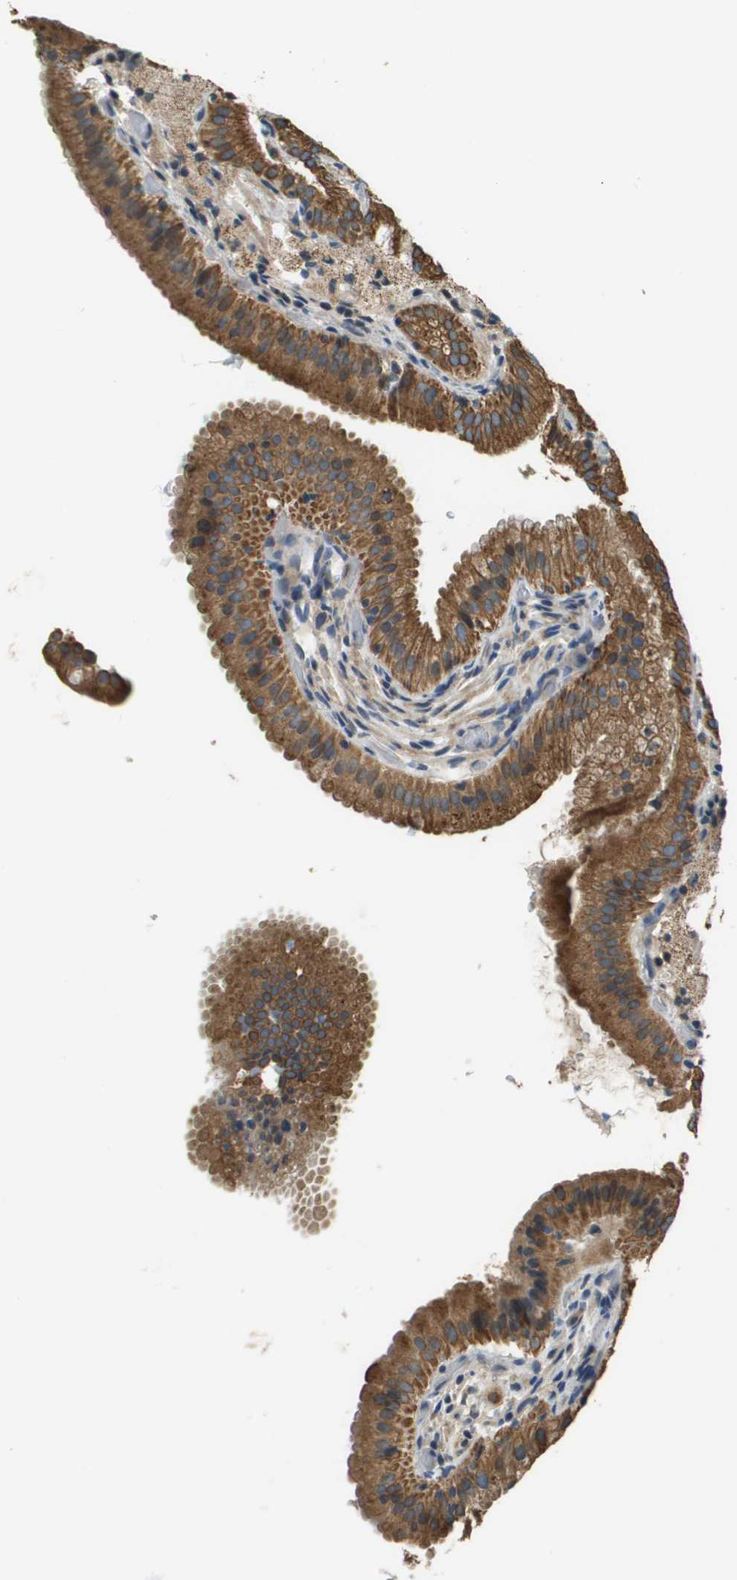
{"staining": {"intensity": "strong", "quantity": ">75%", "location": "cytoplasmic/membranous"}, "tissue": "gallbladder", "cell_type": "Glandular cells", "image_type": "normal", "snomed": [{"axis": "morphology", "description": "Normal tissue, NOS"}, {"axis": "topography", "description": "Gallbladder"}], "caption": "Glandular cells show high levels of strong cytoplasmic/membranous positivity in about >75% of cells in unremarkable human gallbladder.", "gene": "CDKN2C", "patient": {"sex": "male", "age": 54}}